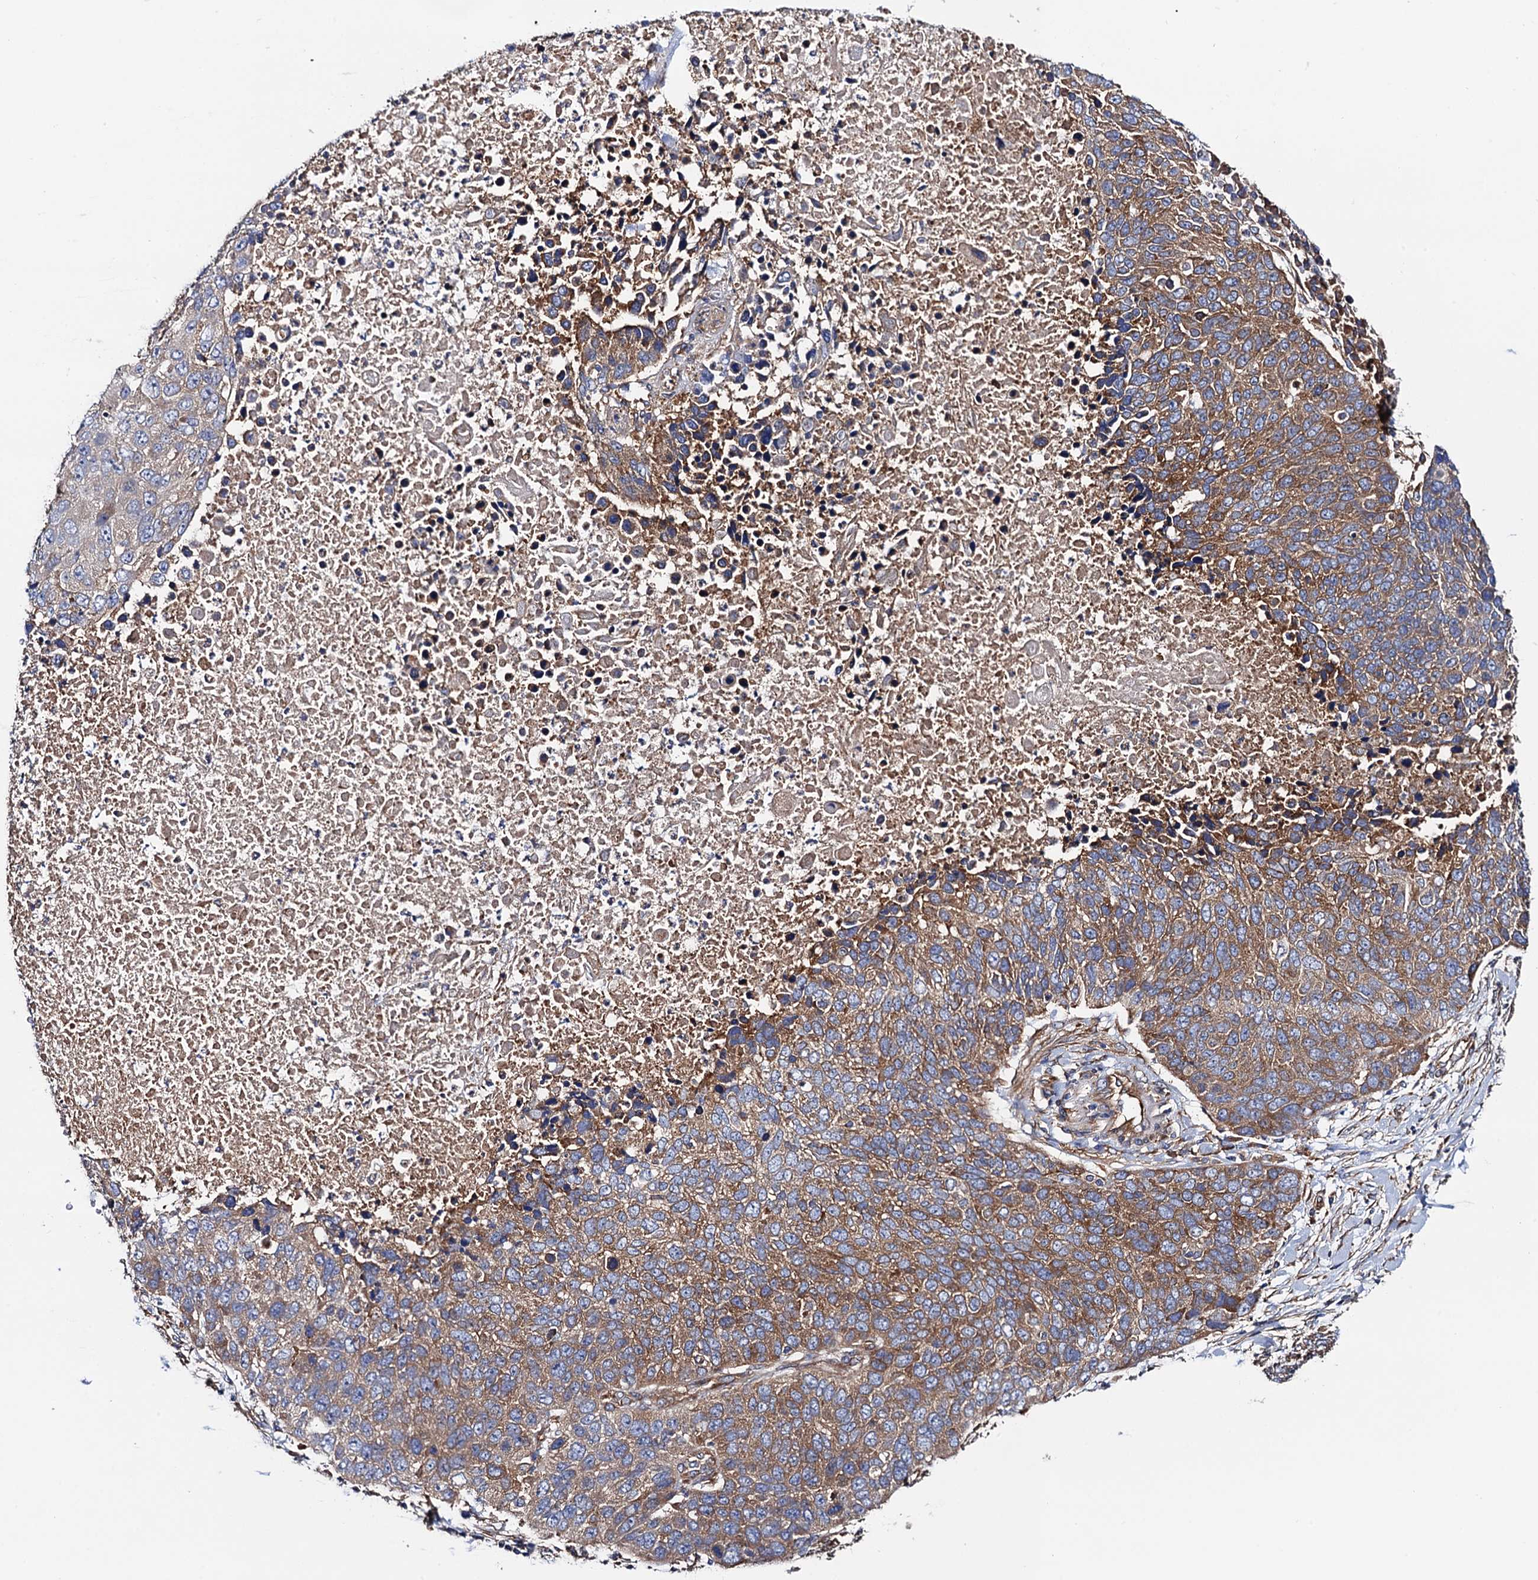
{"staining": {"intensity": "moderate", "quantity": "25%-75%", "location": "cytoplasmic/membranous"}, "tissue": "lung cancer", "cell_type": "Tumor cells", "image_type": "cancer", "snomed": [{"axis": "morphology", "description": "Normal tissue, NOS"}, {"axis": "morphology", "description": "Squamous cell carcinoma, NOS"}, {"axis": "topography", "description": "Lymph node"}, {"axis": "topography", "description": "Lung"}], "caption": "A high-resolution image shows immunohistochemistry staining of lung cancer (squamous cell carcinoma), which demonstrates moderate cytoplasmic/membranous staining in about 25%-75% of tumor cells.", "gene": "MRPL48", "patient": {"sex": "male", "age": 66}}